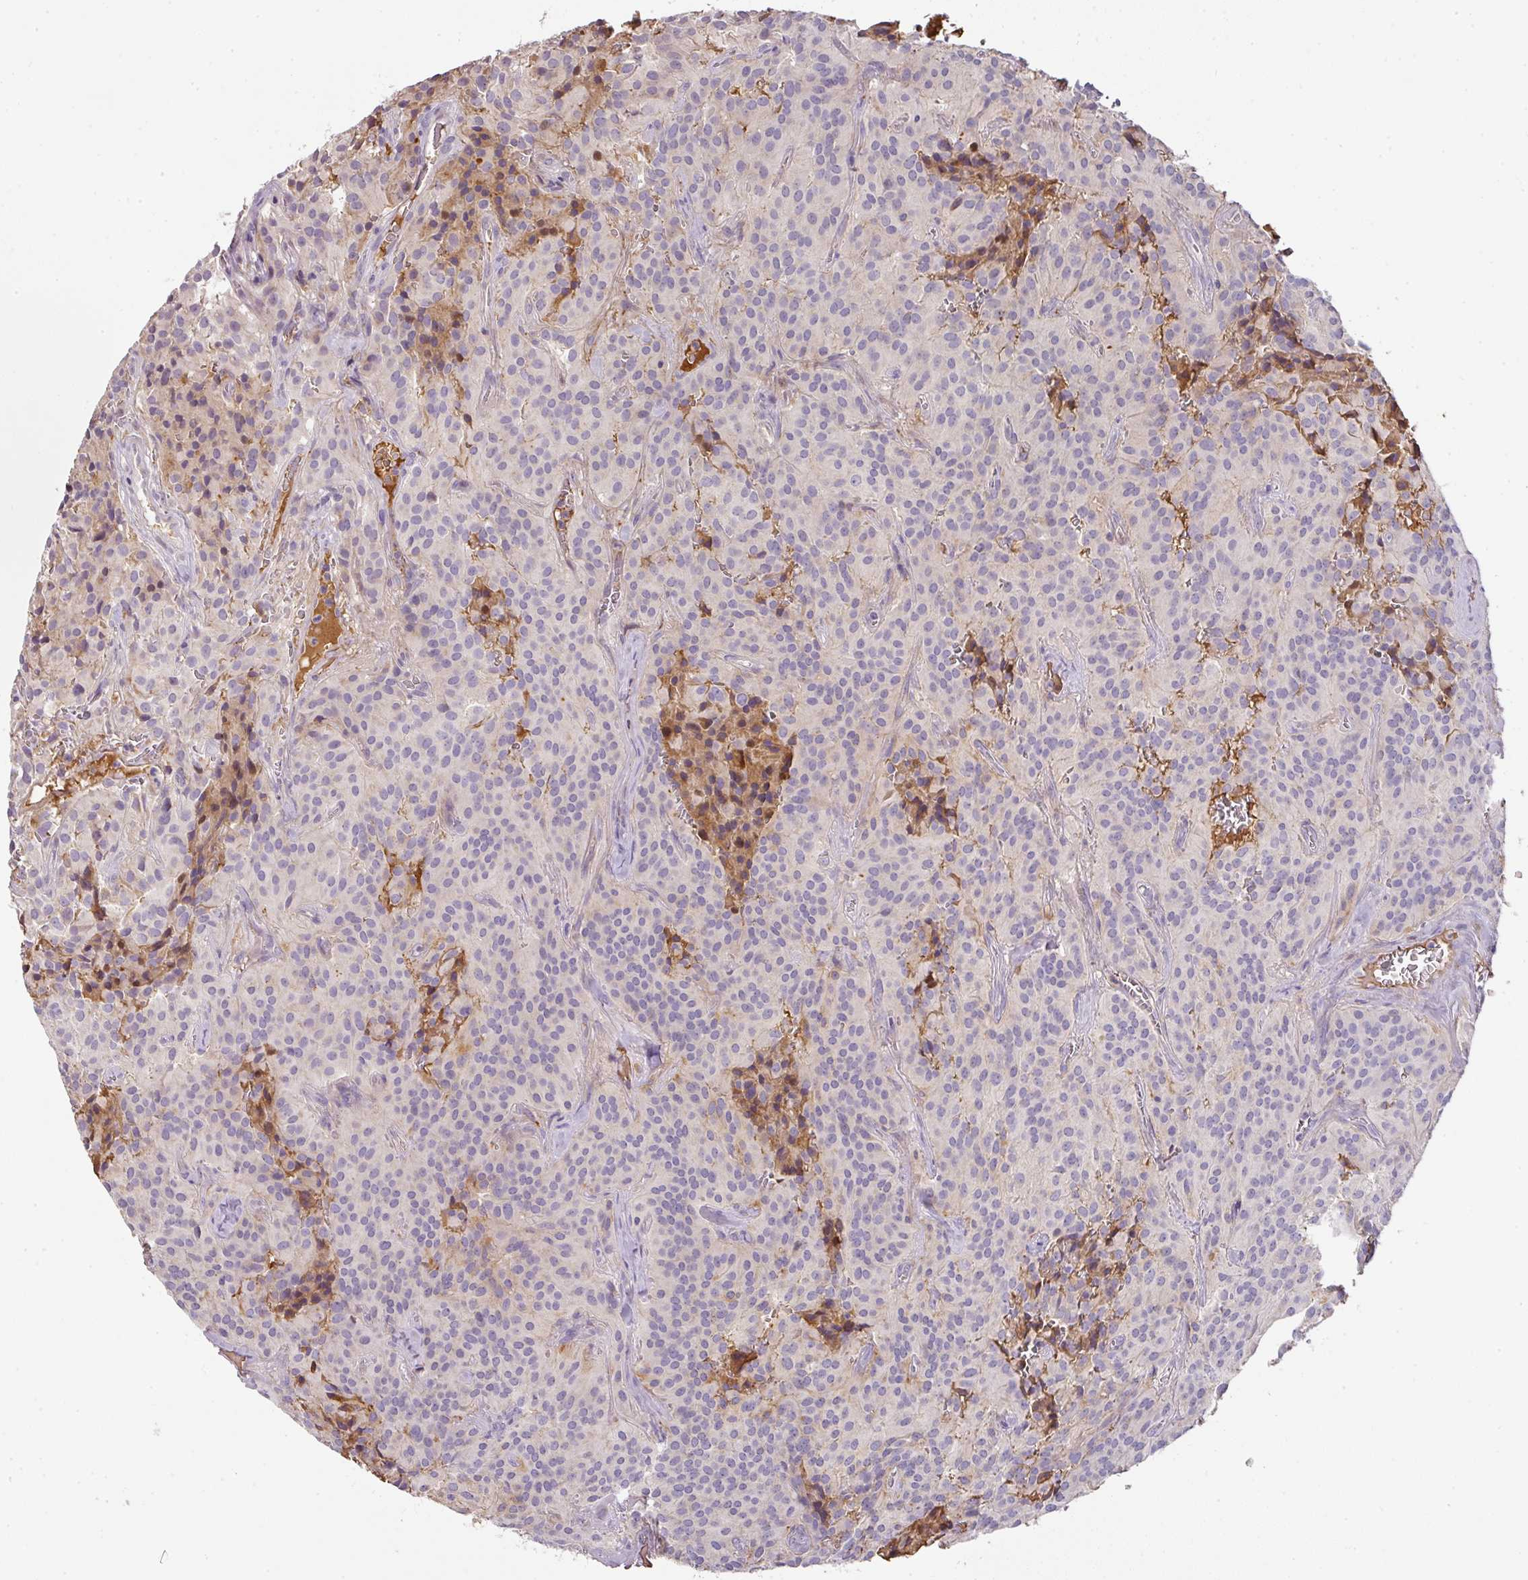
{"staining": {"intensity": "negative", "quantity": "none", "location": "none"}, "tissue": "glioma", "cell_type": "Tumor cells", "image_type": "cancer", "snomed": [{"axis": "morphology", "description": "Glioma, malignant, Low grade"}, {"axis": "topography", "description": "Brain"}], "caption": "Tumor cells show no significant protein positivity in glioma.", "gene": "CCZ1", "patient": {"sex": "male", "age": 42}}